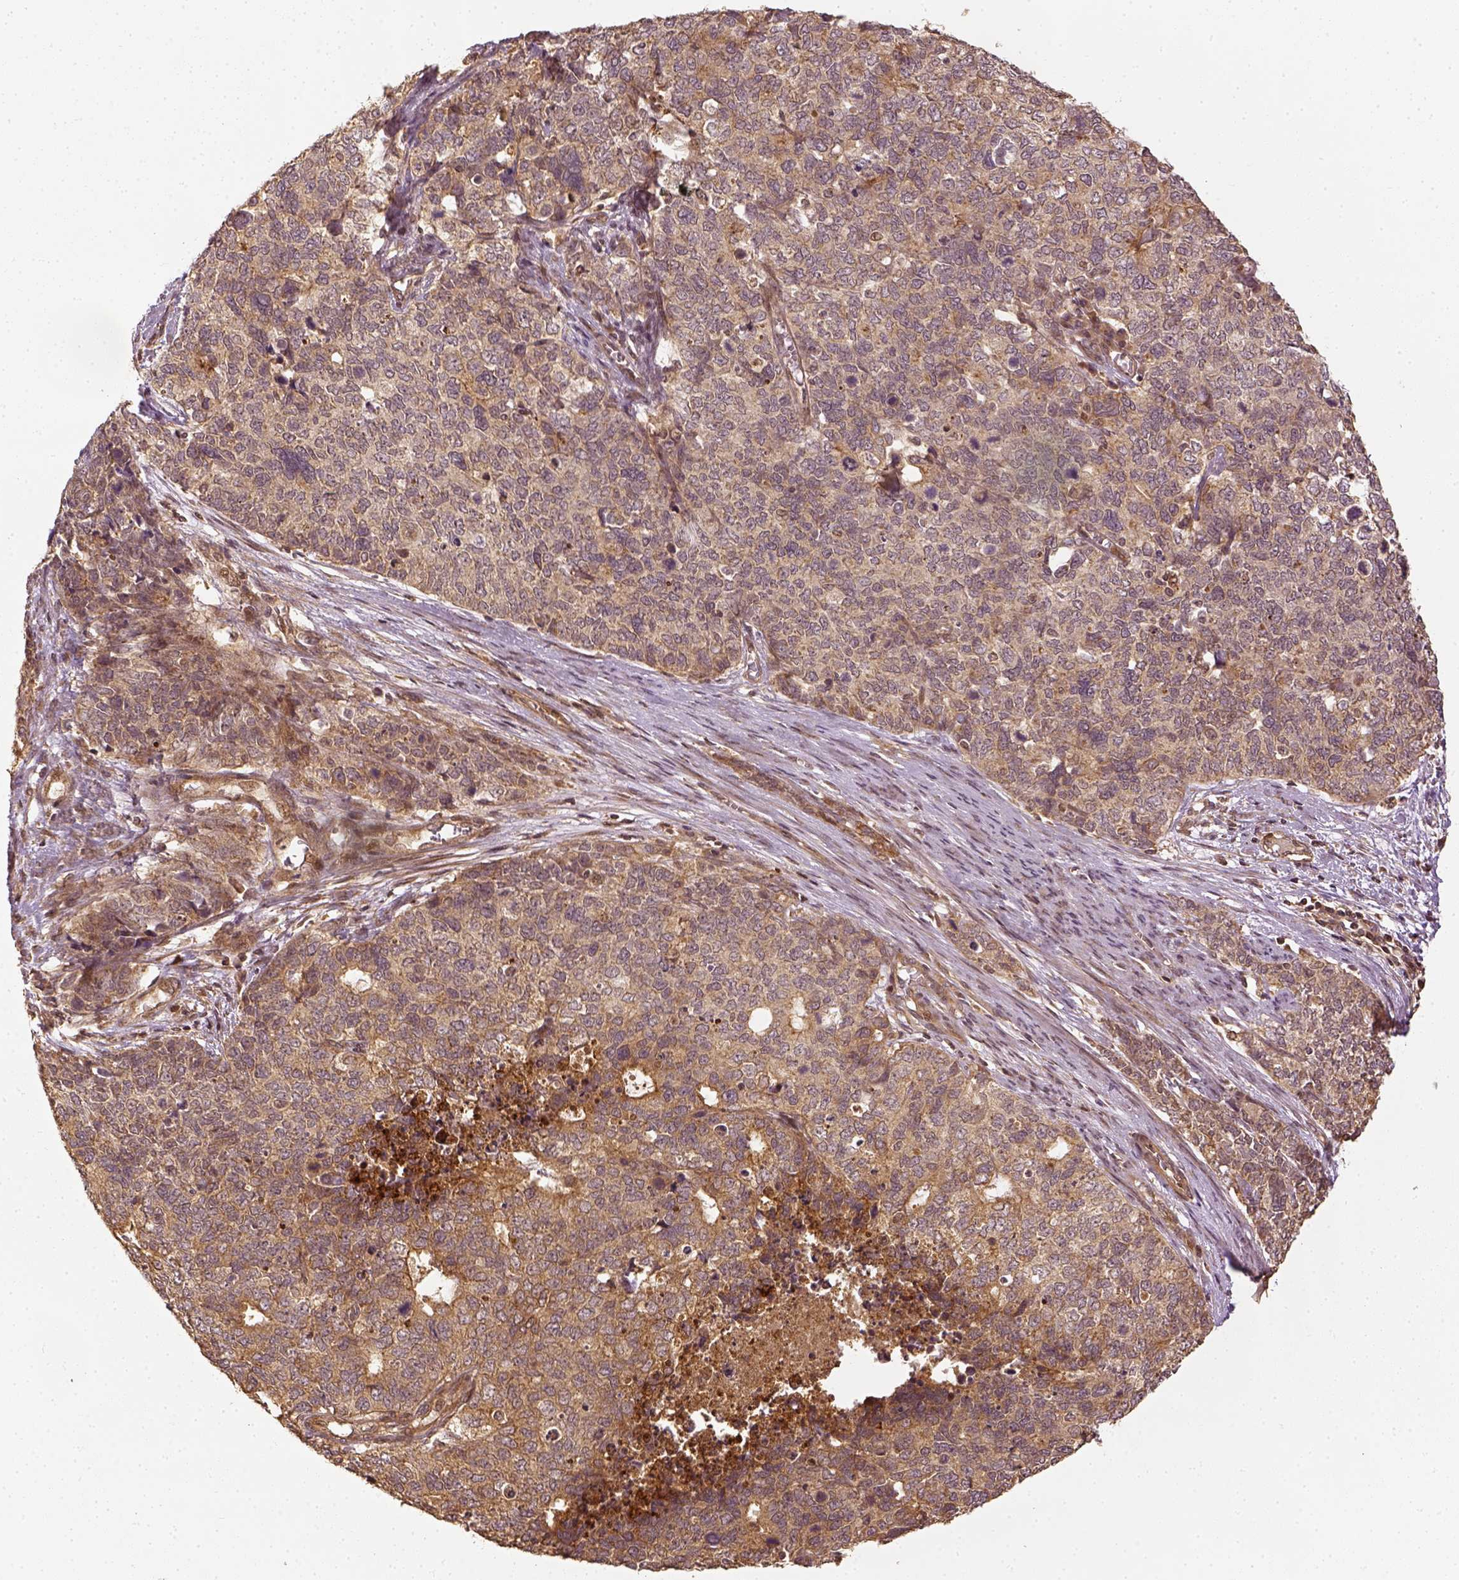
{"staining": {"intensity": "weak", "quantity": ">75%", "location": "cytoplasmic/membranous"}, "tissue": "cervical cancer", "cell_type": "Tumor cells", "image_type": "cancer", "snomed": [{"axis": "morphology", "description": "Squamous cell carcinoma, NOS"}, {"axis": "topography", "description": "Cervix"}], "caption": "This is a histology image of IHC staining of cervical cancer, which shows weak expression in the cytoplasmic/membranous of tumor cells.", "gene": "VEGFA", "patient": {"sex": "female", "age": 63}}